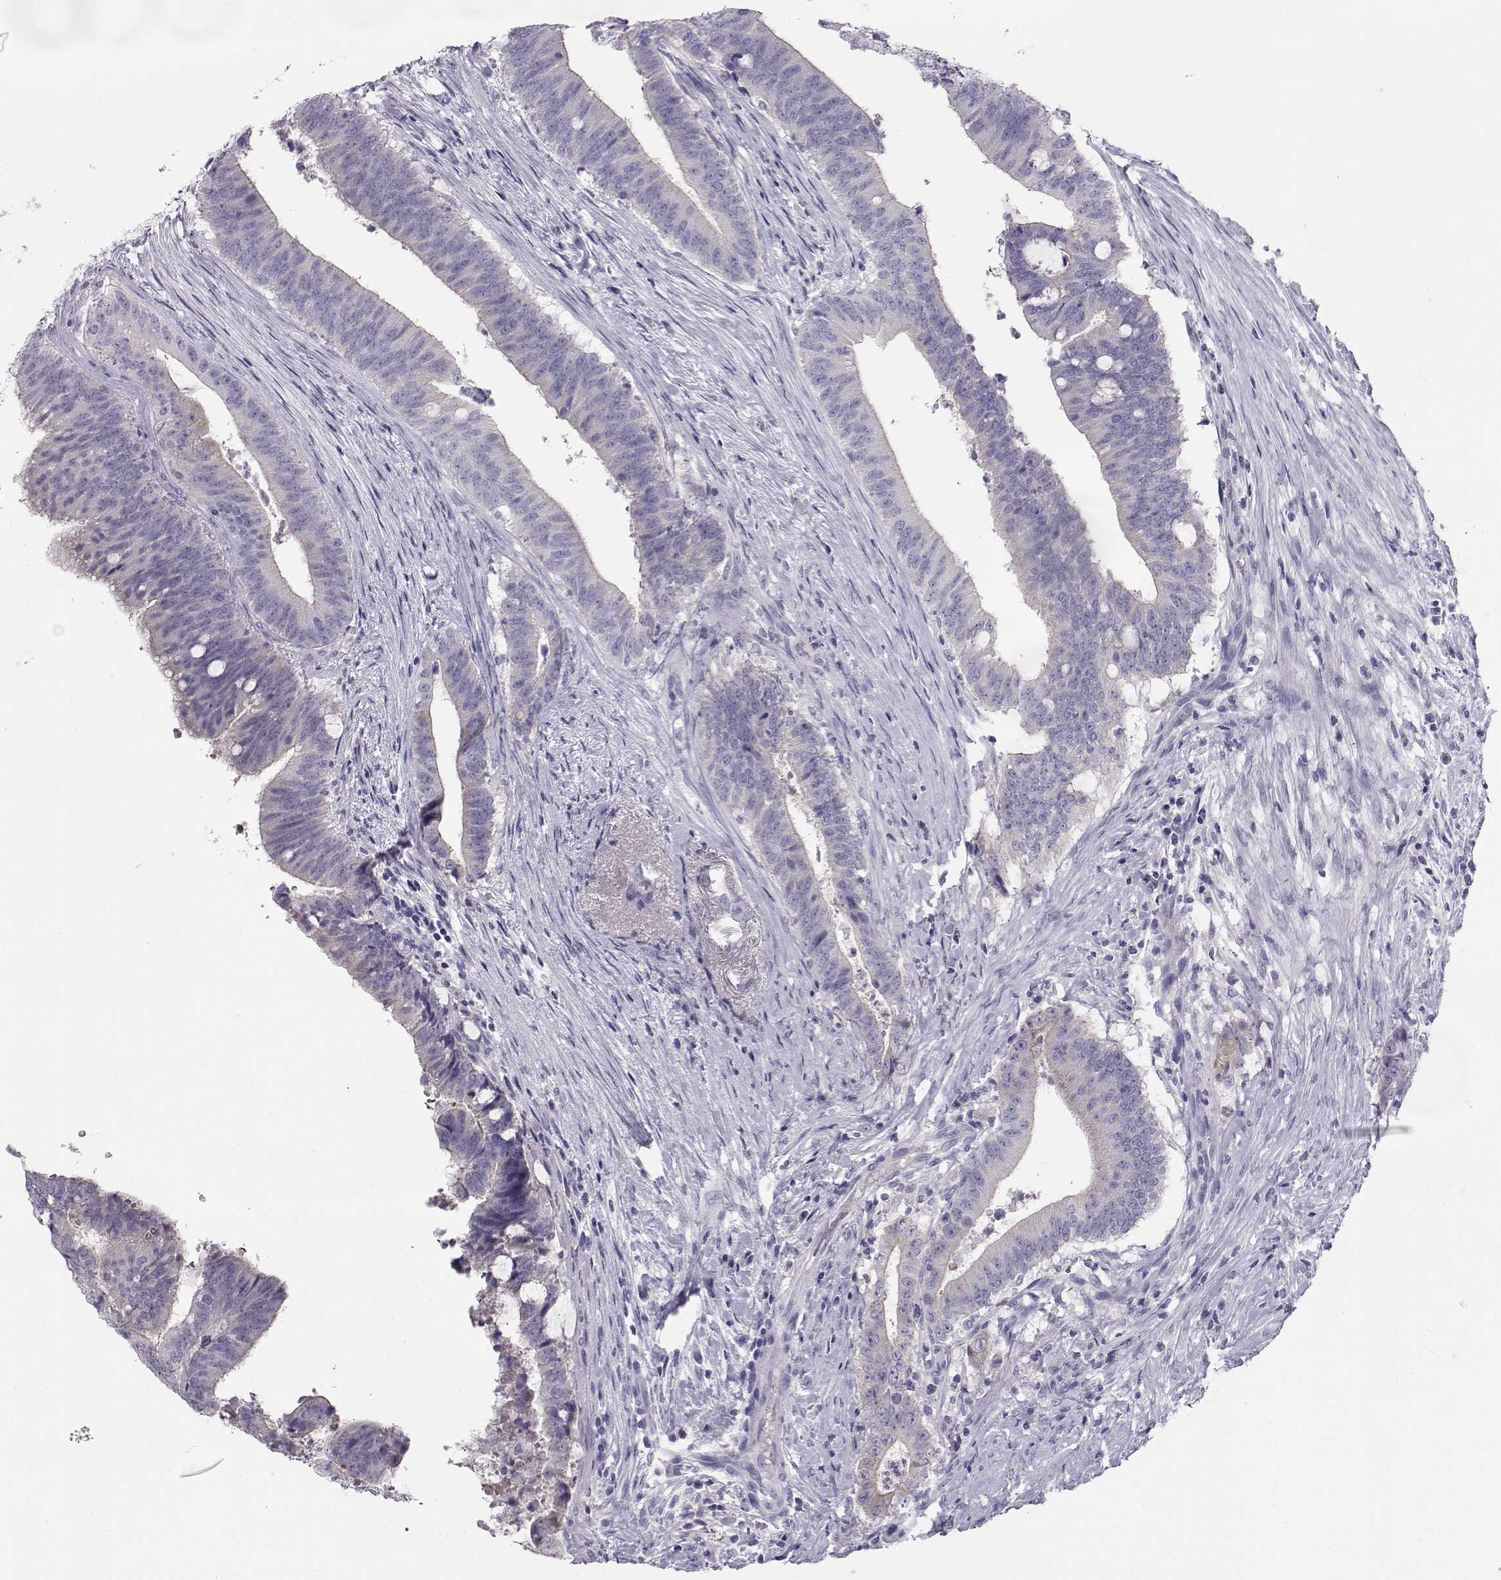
{"staining": {"intensity": "negative", "quantity": "none", "location": "none"}, "tissue": "colorectal cancer", "cell_type": "Tumor cells", "image_type": "cancer", "snomed": [{"axis": "morphology", "description": "Adenocarcinoma, NOS"}, {"axis": "topography", "description": "Colon"}], "caption": "Tumor cells are negative for protein expression in human adenocarcinoma (colorectal).", "gene": "GPR26", "patient": {"sex": "female", "age": 43}}